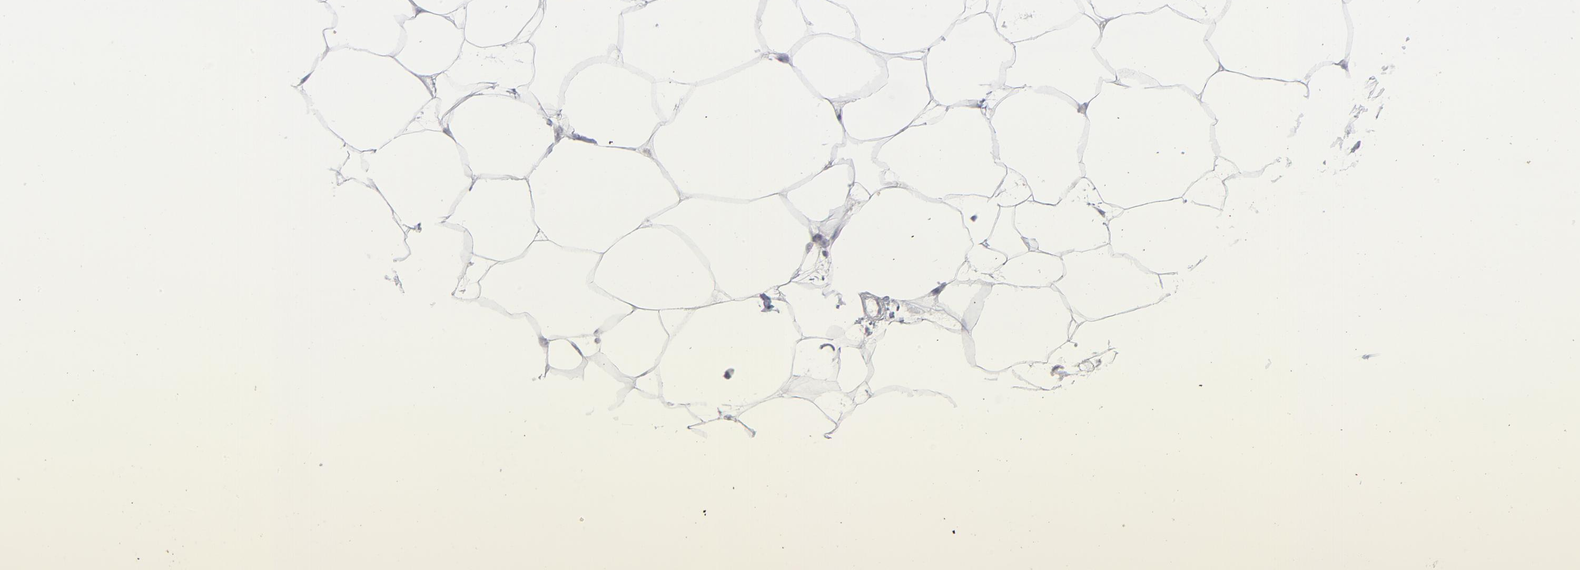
{"staining": {"intensity": "negative", "quantity": "none", "location": "none"}, "tissue": "adipose tissue", "cell_type": "Adipocytes", "image_type": "normal", "snomed": [{"axis": "morphology", "description": "Normal tissue, NOS"}, {"axis": "morphology", "description": "Duct carcinoma"}, {"axis": "topography", "description": "Breast"}, {"axis": "topography", "description": "Adipose tissue"}], "caption": "This is a photomicrograph of immunohistochemistry (IHC) staining of benign adipose tissue, which shows no expression in adipocytes.", "gene": "CCR2", "patient": {"sex": "female", "age": 37}}